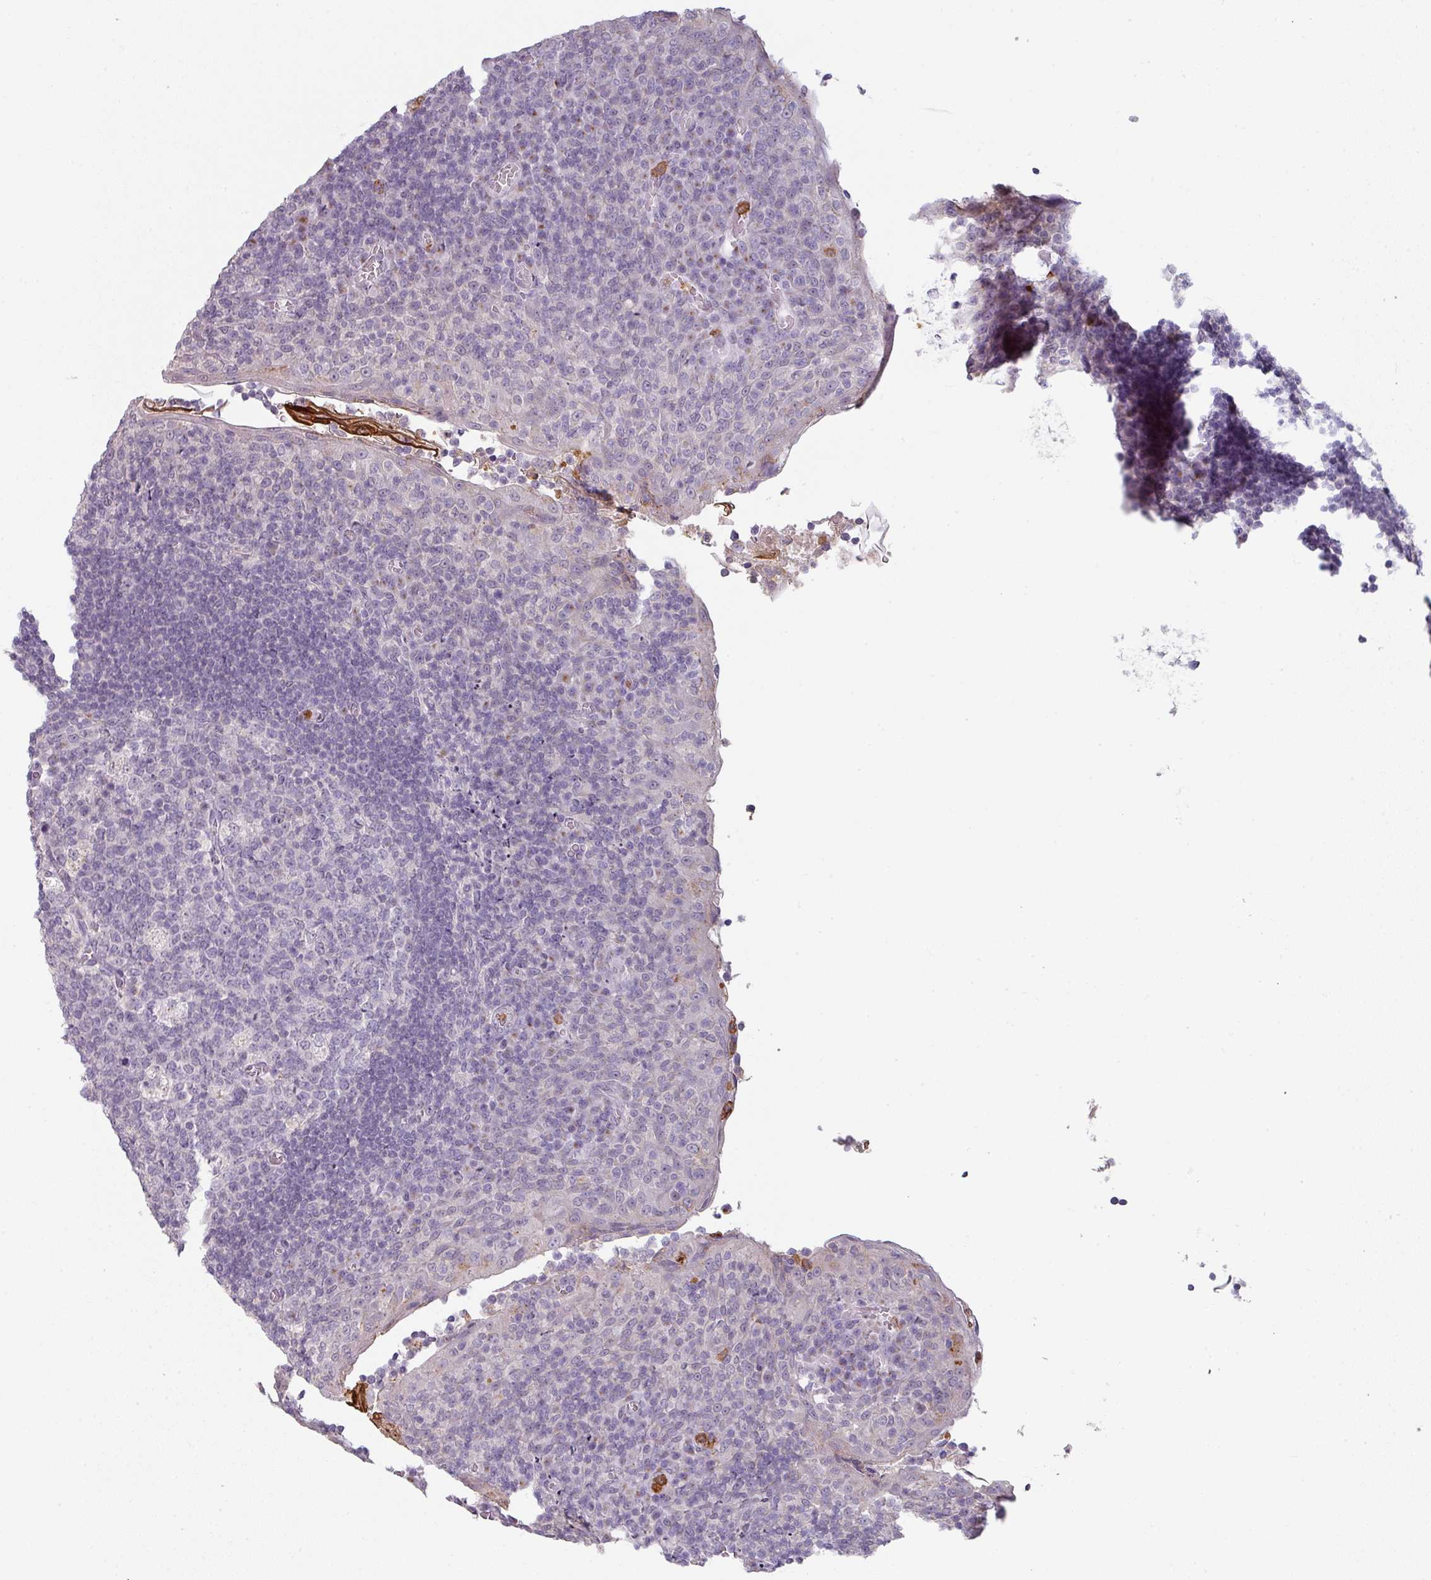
{"staining": {"intensity": "negative", "quantity": "none", "location": "none"}, "tissue": "tonsil", "cell_type": "Germinal center cells", "image_type": "normal", "snomed": [{"axis": "morphology", "description": "Normal tissue, NOS"}, {"axis": "topography", "description": "Tonsil"}], "caption": "Immunohistochemistry histopathology image of unremarkable human tonsil stained for a protein (brown), which shows no staining in germinal center cells.", "gene": "MAGEC3", "patient": {"sex": "male", "age": 17}}